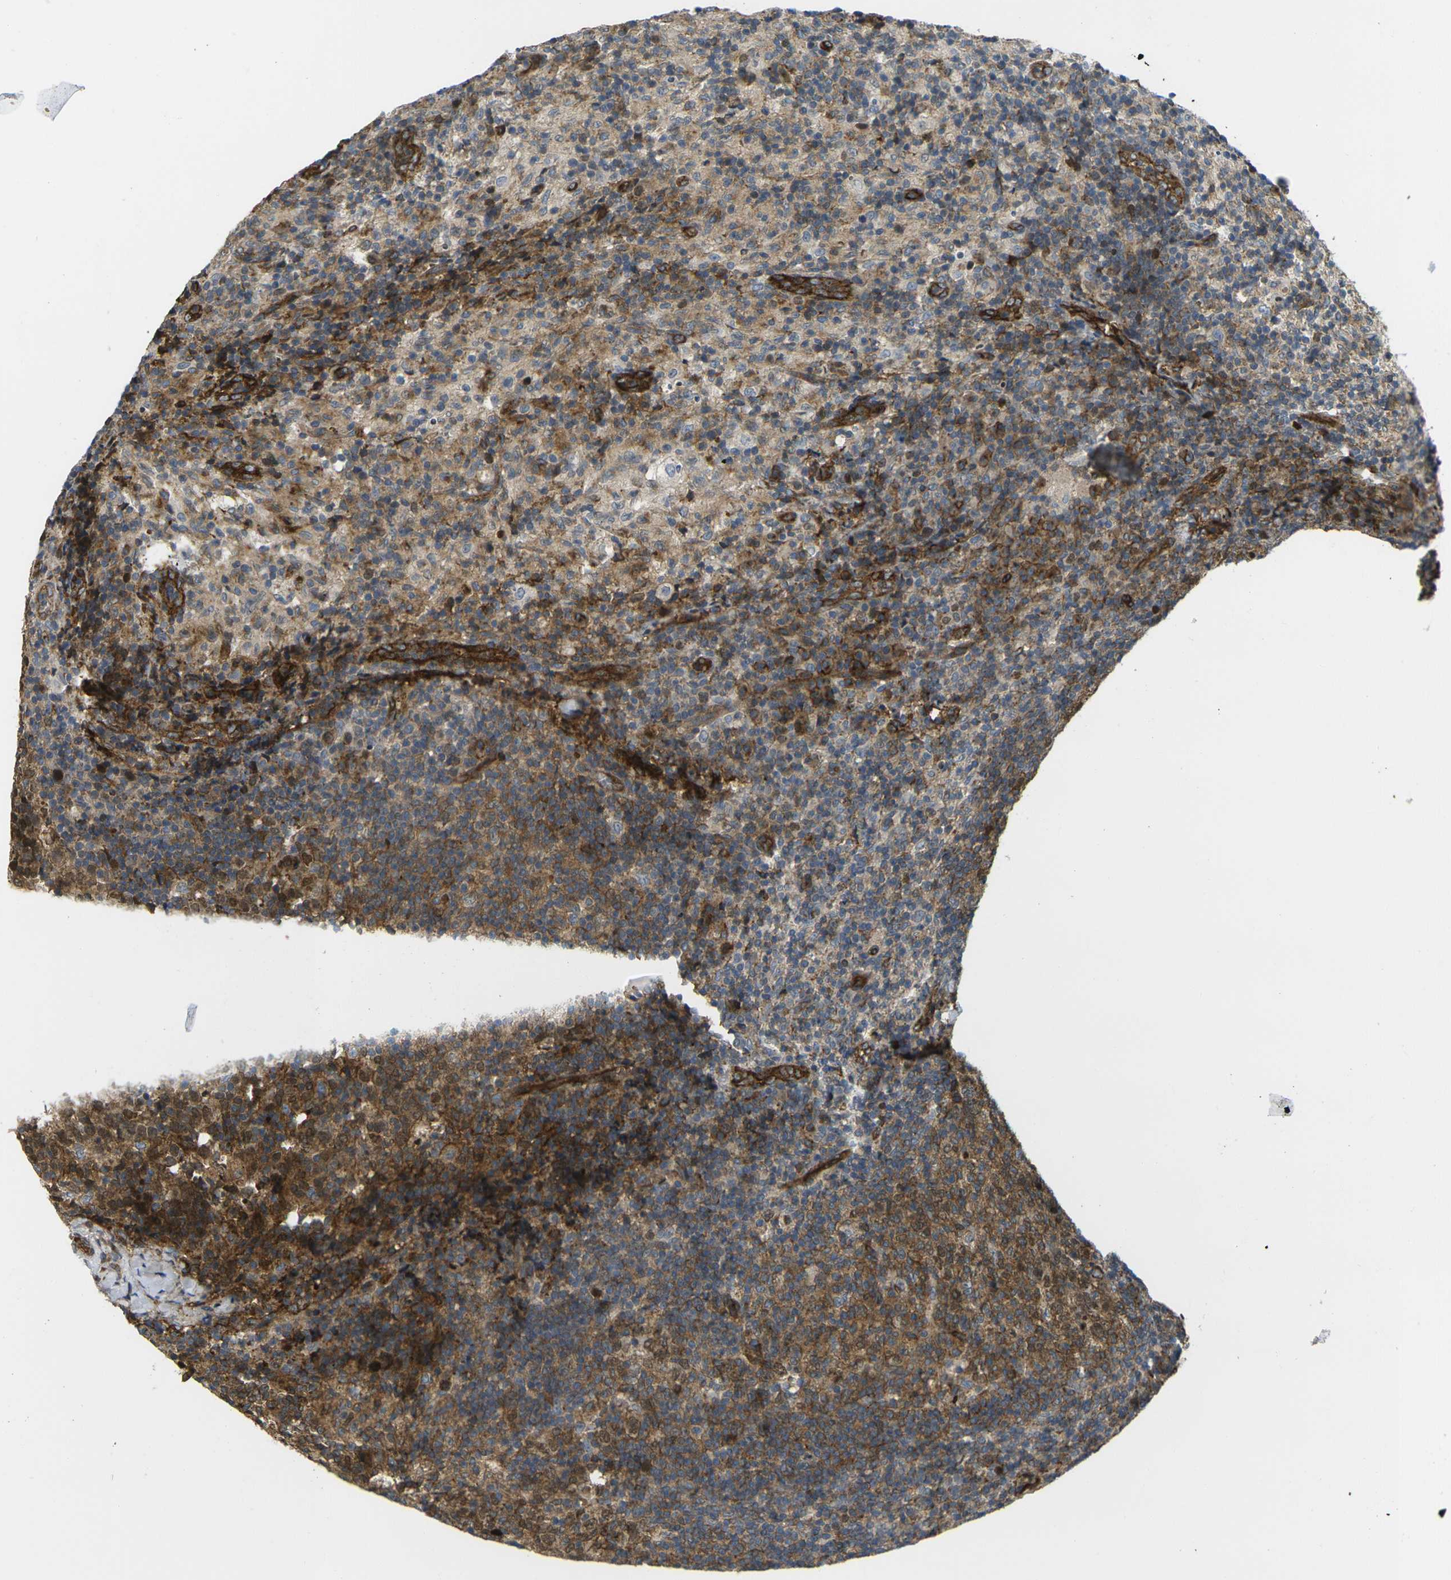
{"staining": {"intensity": "moderate", "quantity": ">75%", "location": "cytoplasmic/membranous"}, "tissue": "lymph node", "cell_type": "Germinal center cells", "image_type": "normal", "snomed": [{"axis": "morphology", "description": "Normal tissue, NOS"}, {"axis": "morphology", "description": "Inflammation, NOS"}, {"axis": "topography", "description": "Lymph node"}], "caption": "Immunohistochemical staining of normal human lymph node shows >75% levels of moderate cytoplasmic/membranous protein staining in about >75% of germinal center cells.", "gene": "ECE1", "patient": {"sex": "male", "age": 55}}